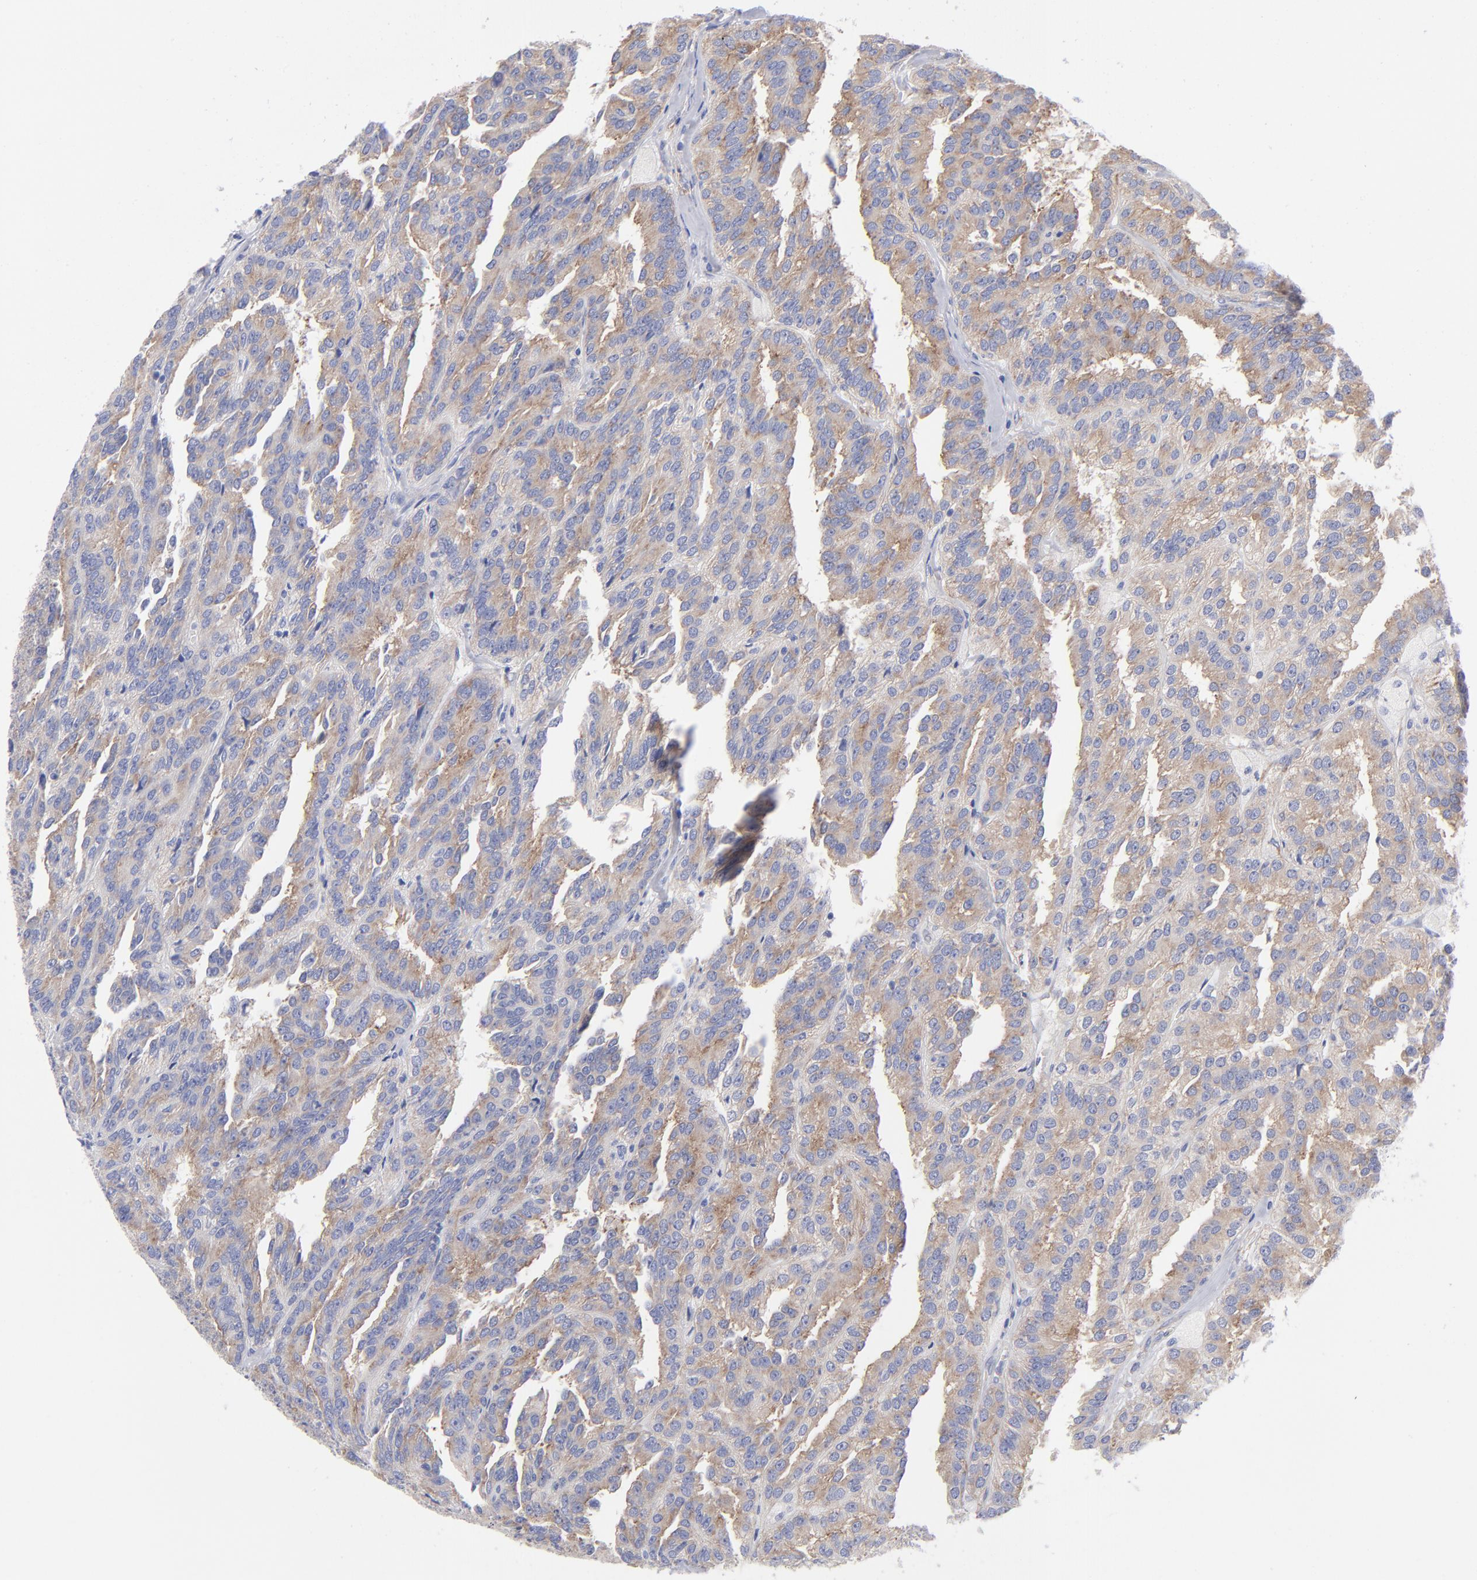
{"staining": {"intensity": "moderate", "quantity": ">75%", "location": "cytoplasmic/membranous"}, "tissue": "renal cancer", "cell_type": "Tumor cells", "image_type": "cancer", "snomed": [{"axis": "morphology", "description": "Adenocarcinoma, NOS"}, {"axis": "topography", "description": "Kidney"}], "caption": "About >75% of tumor cells in adenocarcinoma (renal) demonstrate moderate cytoplasmic/membranous protein staining as visualized by brown immunohistochemical staining.", "gene": "EIF2AK2", "patient": {"sex": "male", "age": 46}}